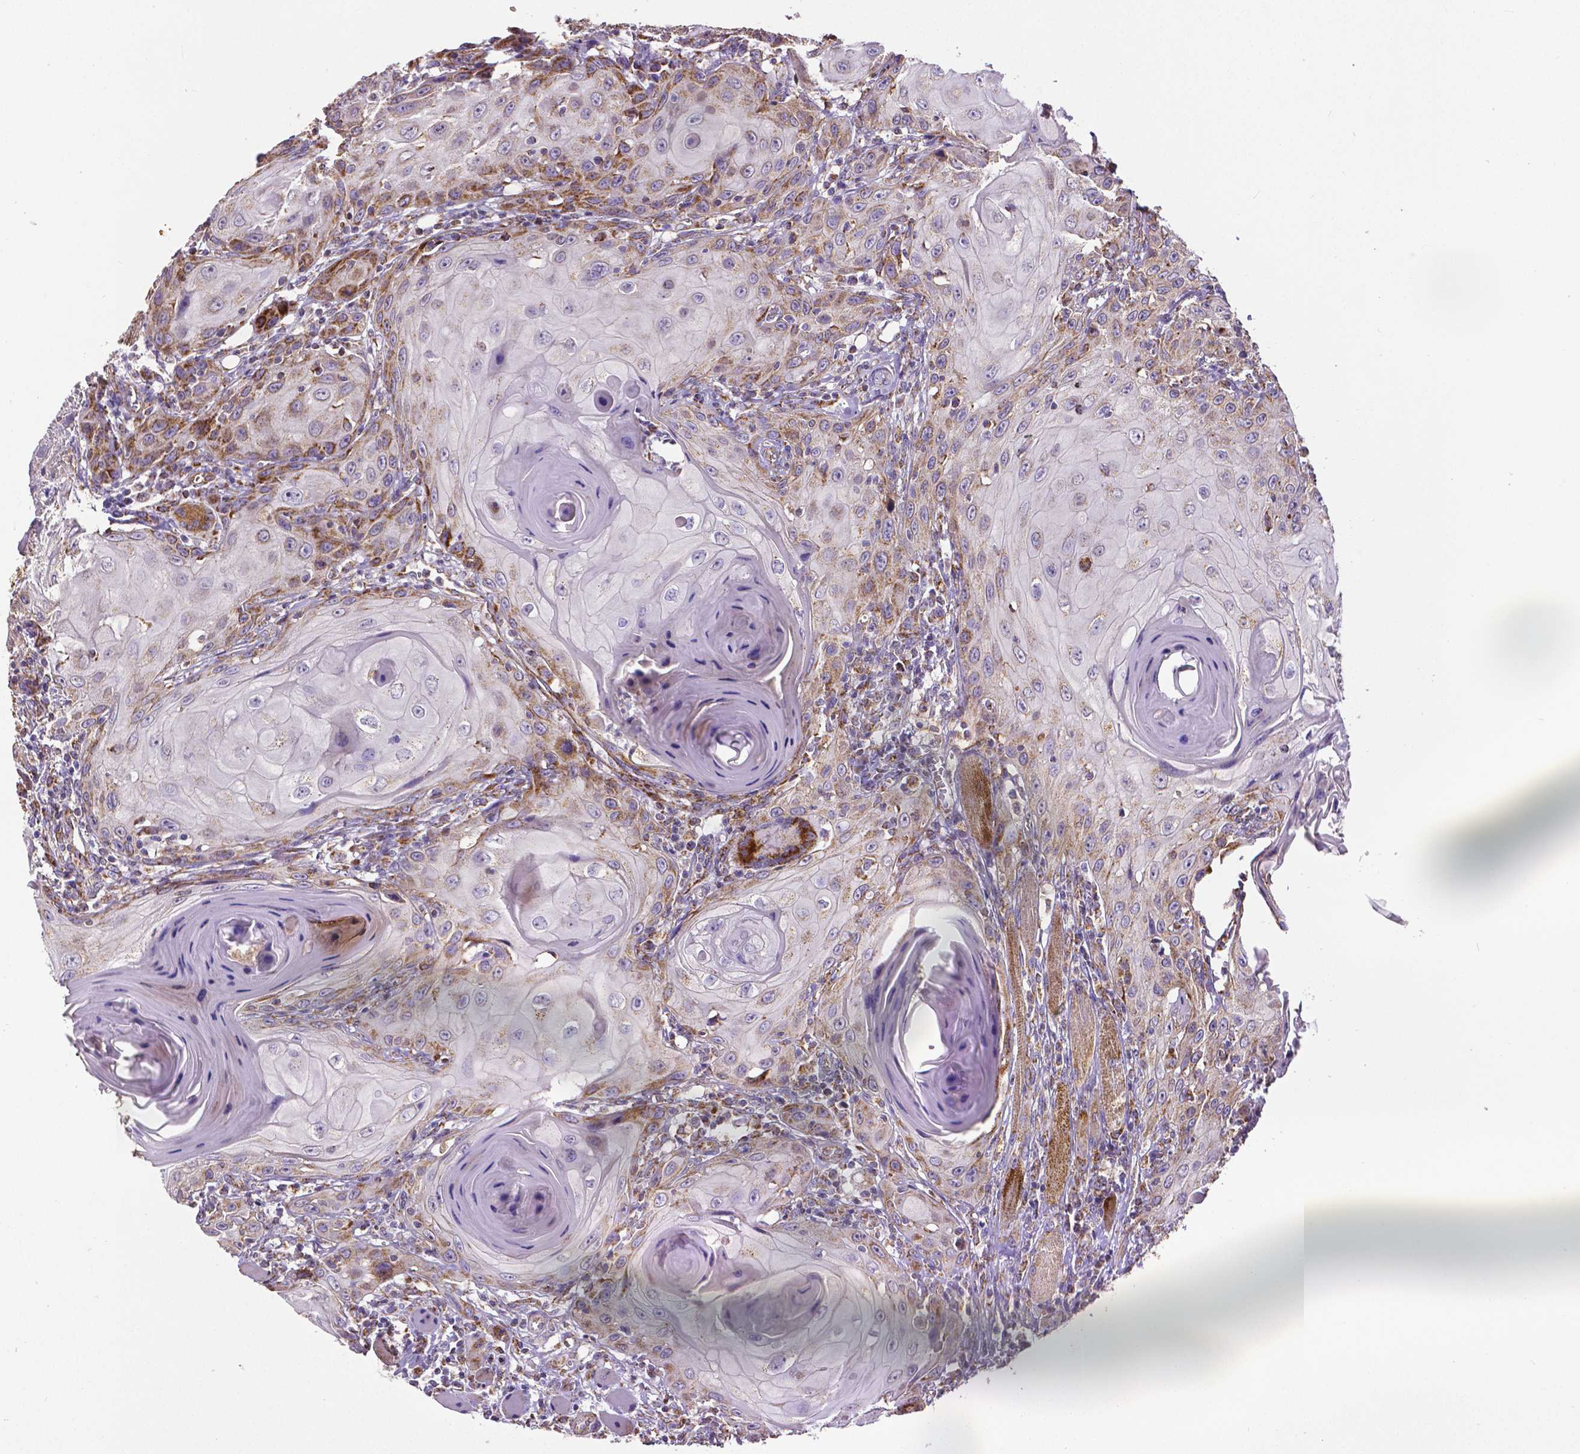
{"staining": {"intensity": "moderate", "quantity": "25%-75%", "location": "cytoplasmic/membranous"}, "tissue": "head and neck cancer", "cell_type": "Tumor cells", "image_type": "cancer", "snomed": [{"axis": "morphology", "description": "Squamous cell carcinoma, NOS"}, {"axis": "topography", "description": "Head-Neck"}], "caption": "A micrograph of human squamous cell carcinoma (head and neck) stained for a protein reveals moderate cytoplasmic/membranous brown staining in tumor cells.", "gene": "MACC1", "patient": {"sex": "female", "age": 80}}